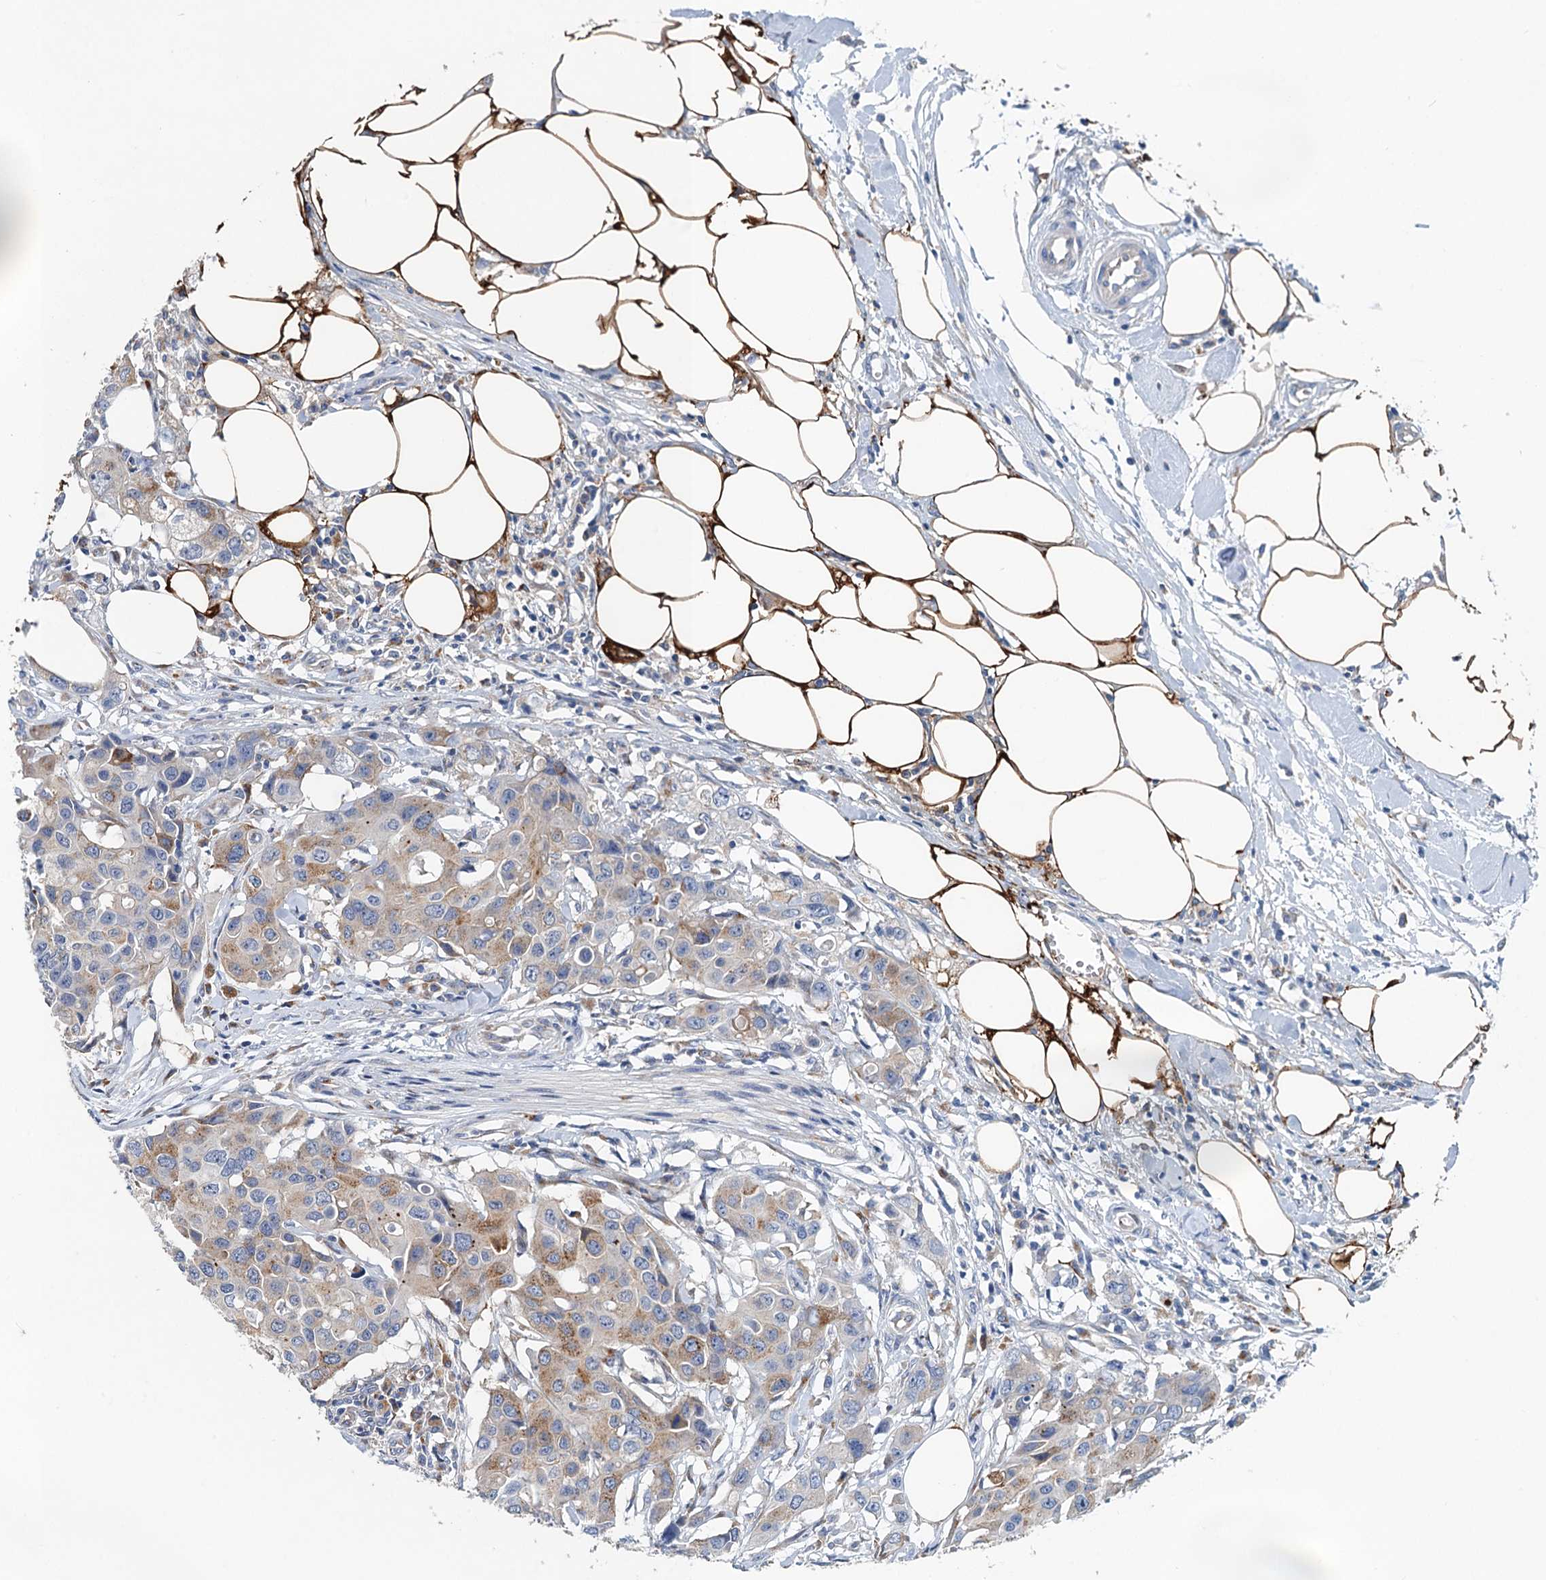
{"staining": {"intensity": "moderate", "quantity": "<25%", "location": "cytoplasmic/membranous"}, "tissue": "colorectal cancer", "cell_type": "Tumor cells", "image_type": "cancer", "snomed": [{"axis": "morphology", "description": "Adenocarcinoma, NOS"}, {"axis": "topography", "description": "Colon"}], "caption": "Human colorectal adenocarcinoma stained for a protein (brown) demonstrates moderate cytoplasmic/membranous positive expression in about <25% of tumor cells.", "gene": "NBEA", "patient": {"sex": "male", "age": 77}}